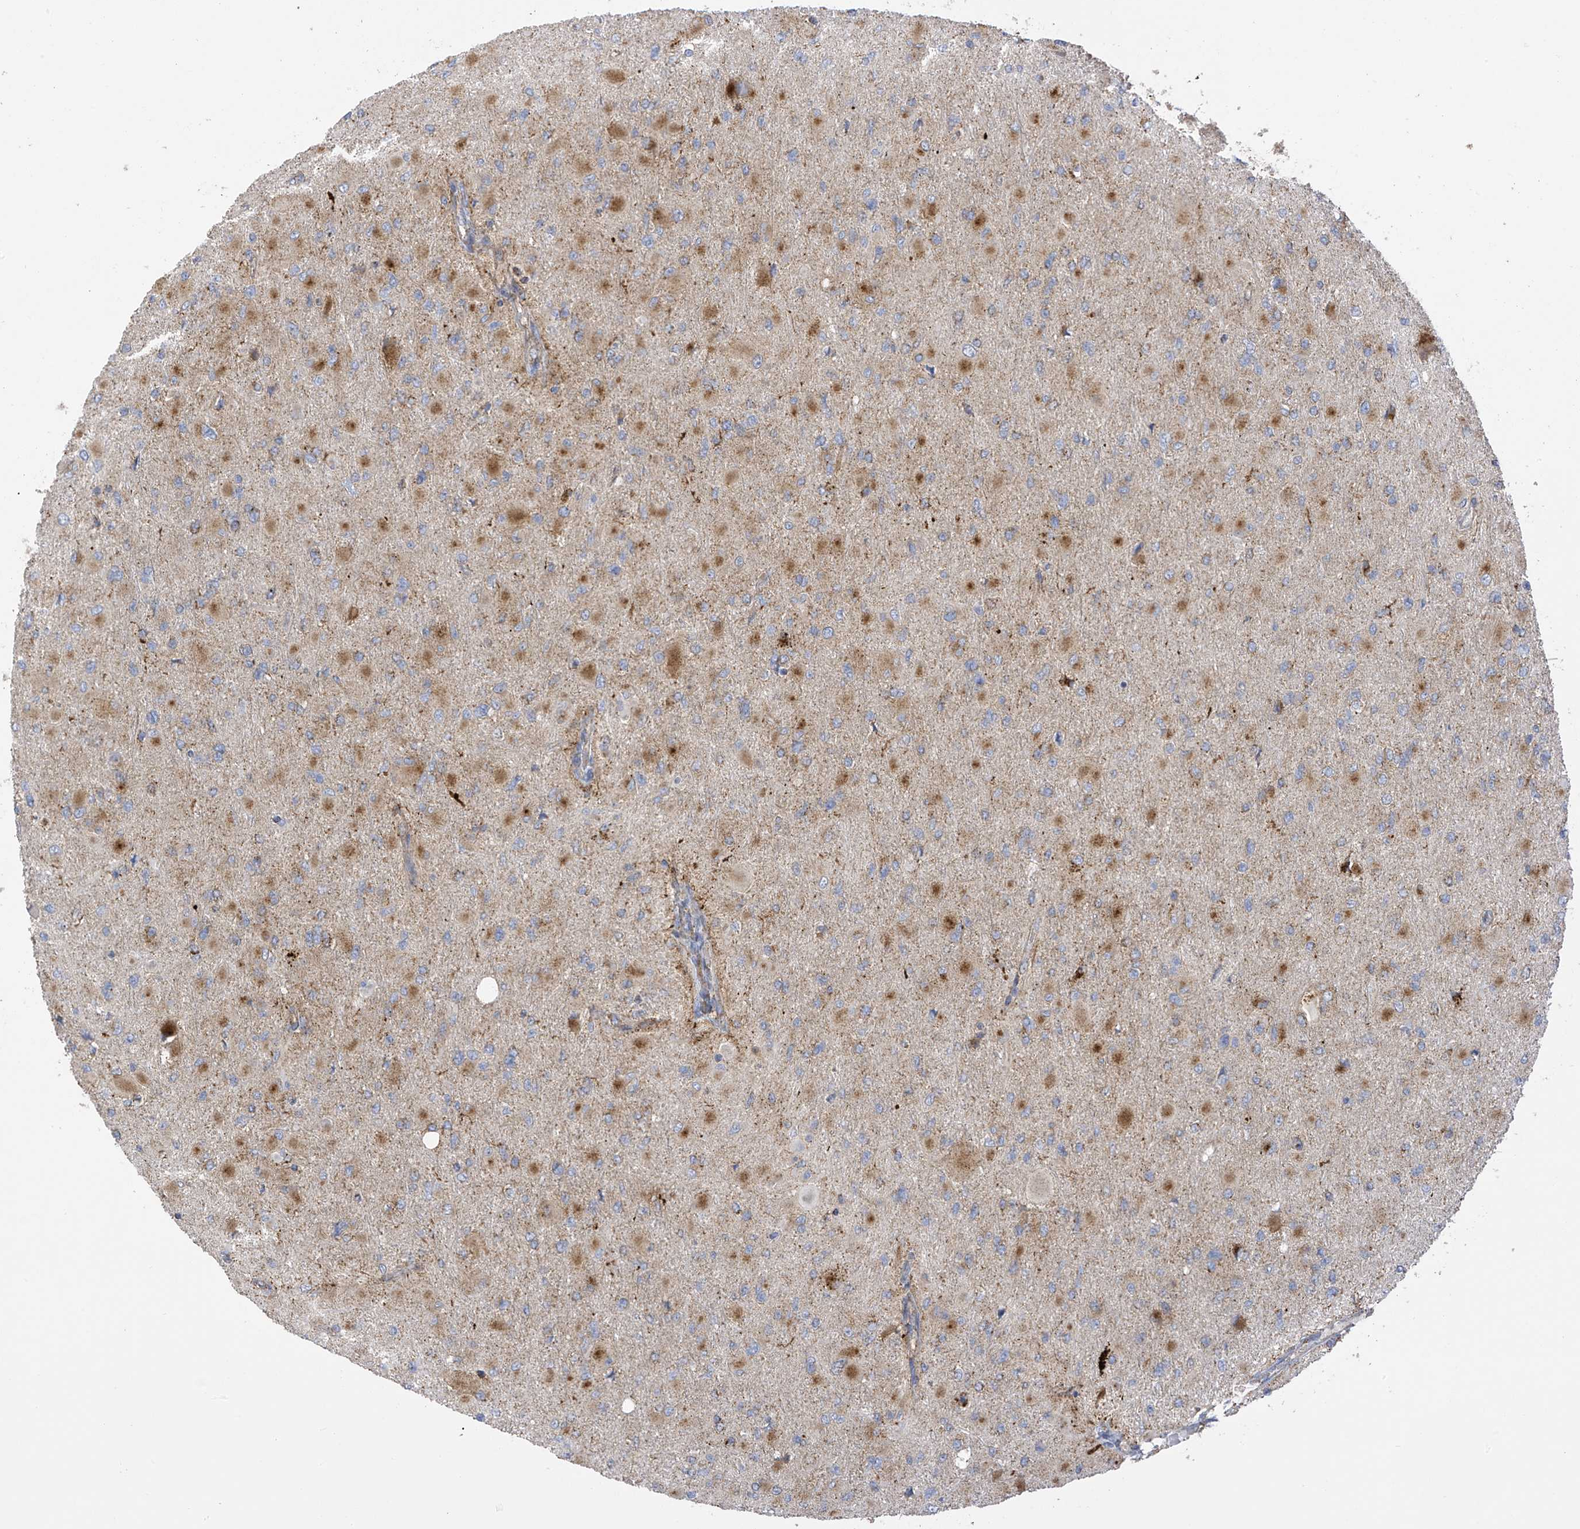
{"staining": {"intensity": "negative", "quantity": "none", "location": "none"}, "tissue": "glioma", "cell_type": "Tumor cells", "image_type": "cancer", "snomed": [{"axis": "morphology", "description": "Glioma, malignant, High grade"}, {"axis": "topography", "description": "Cerebral cortex"}], "caption": "Glioma was stained to show a protein in brown. There is no significant positivity in tumor cells.", "gene": "ITM2B", "patient": {"sex": "female", "age": 36}}